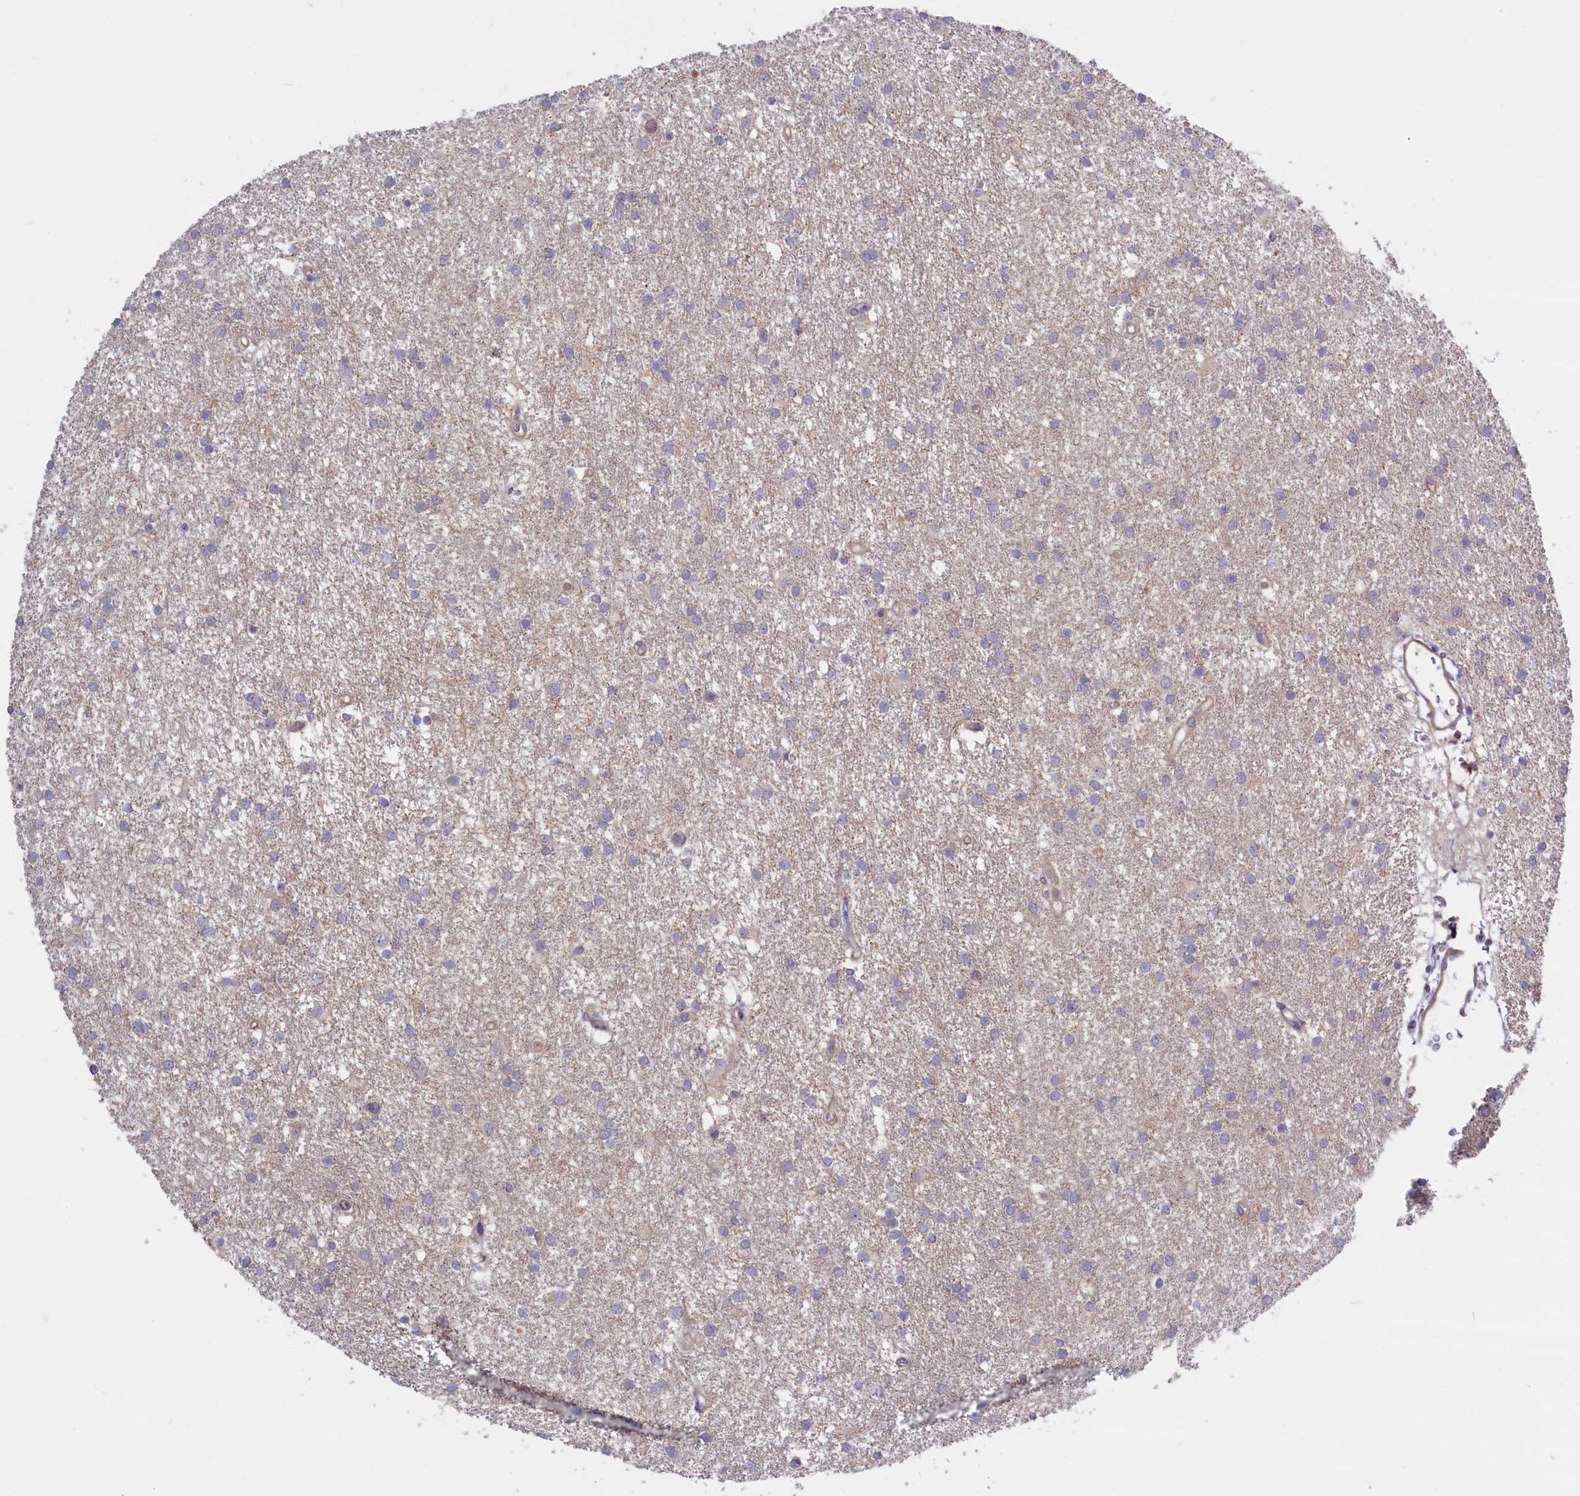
{"staining": {"intensity": "negative", "quantity": "none", "location": "none"}, "tissue": "glioma", "cell_type": "Tumor cells", "image_type": "cancer", "snomed": [{"axis": "morphology", "description": "Glioma, malignant, High grade"}, {"axis": "topography", "description": "Brain"}], "caption": "A high-resolution histopathology image shows immunohistochemistry staining of malignant high-grade glioma, which displays no significant expression in tumor cells.", "gene": "TRPM4", "patient": {"sex": "male", "age": 77}}